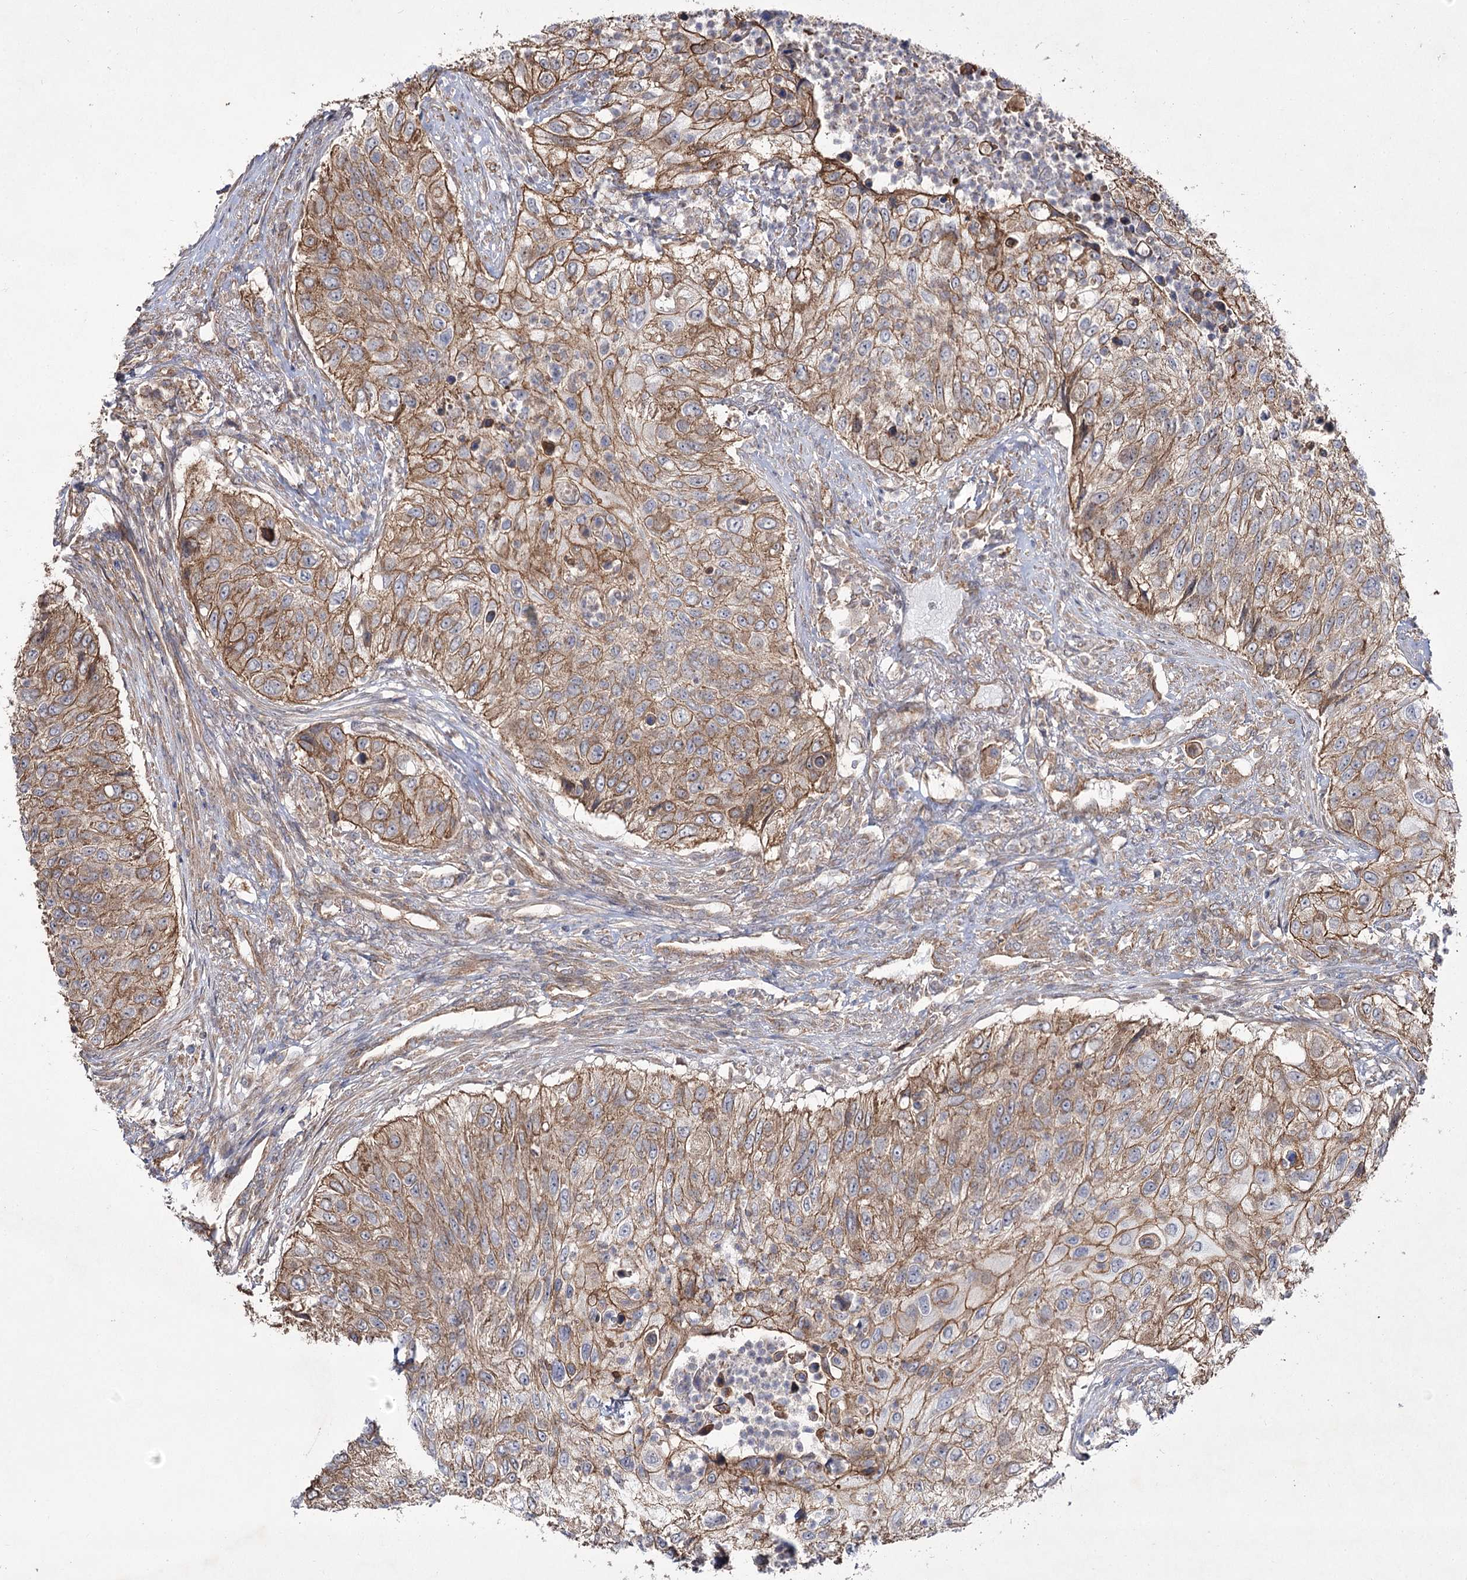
{"staining": {"intensity": "moderate", "quantity": ">75%", "location": "cytoplasmic/membranous"}, "tissue": "urothelial cancer", "cell_type": "Tumor cells", "image_type": "cancer", "snomed": [{"axis": "morphology", "description": "Urothelial carcinoma, High grade"}, {"axis": "topography", "description": "Urinary bladder"}], "caption": "This is an image of IHC staining of urothelial carcinoma (high-grade), which shows moderate positivity in the cytoplasmic/membranous of tumor cells.", "gene": "SH3BP5L", "patient": {"sex": "female", "age": 60}}